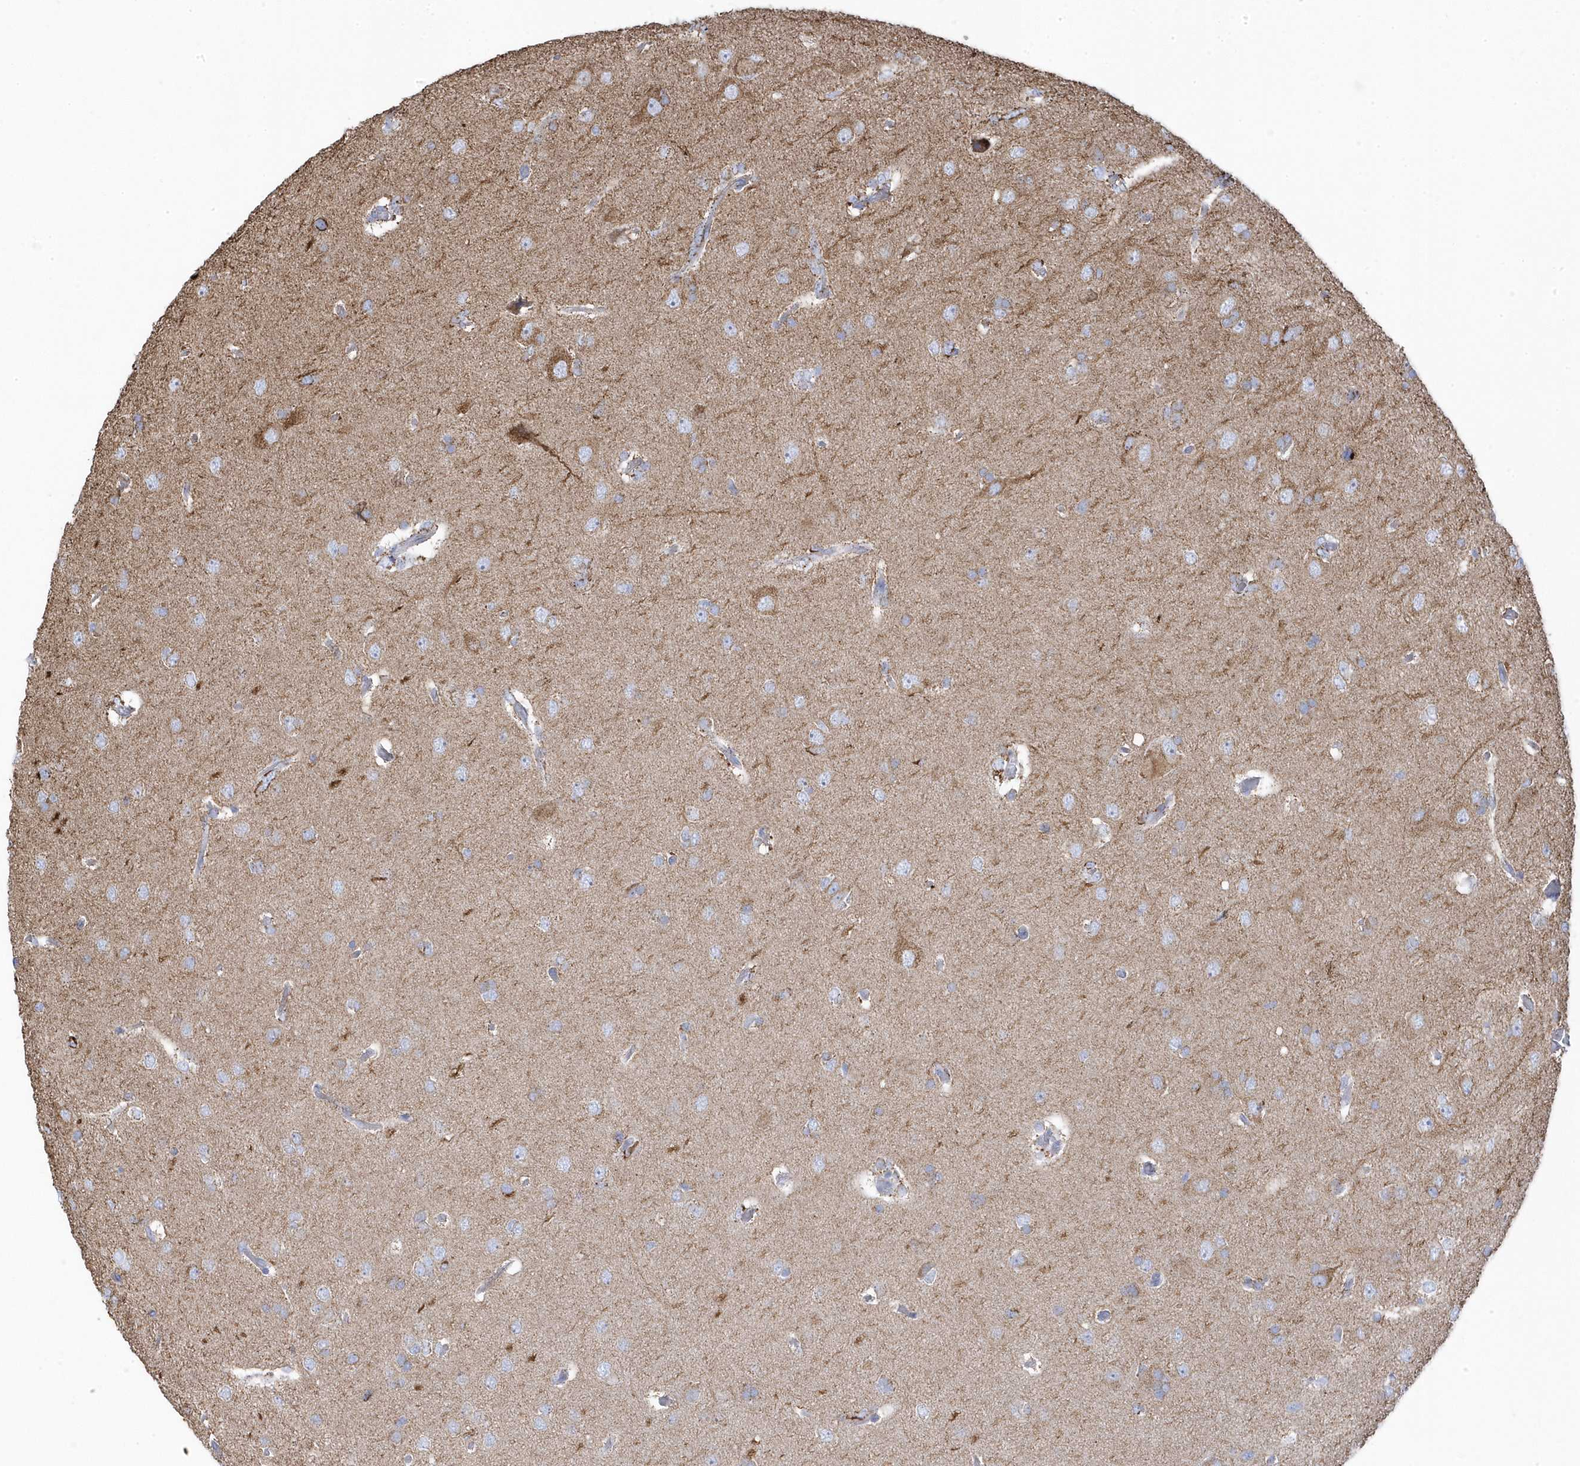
{"staining": {"intensity": "negative", "quantity": "none", "location": "none"}, "tissue": "glioma", "cell_type": "Tumor cells", "image_type": "cancer", "snomed": [{"axis": "morphology", "description": "Glioma, malignant, High grade"}, {"axis": "topography", "description": "Brain"}], "caption": "Immunohistochemistry (IHC) micrograph of neoplastic tissue: glioma stained with DAB (3,3'-diaminobenzidine) shows no significant protein staining in tumor cells. (DAB immunohistochemistry (IHC) visualized using brightfield microscopy, high magnification).", "gene": "GTPBP8", "patient": {"sex": "female", "age": 59}}